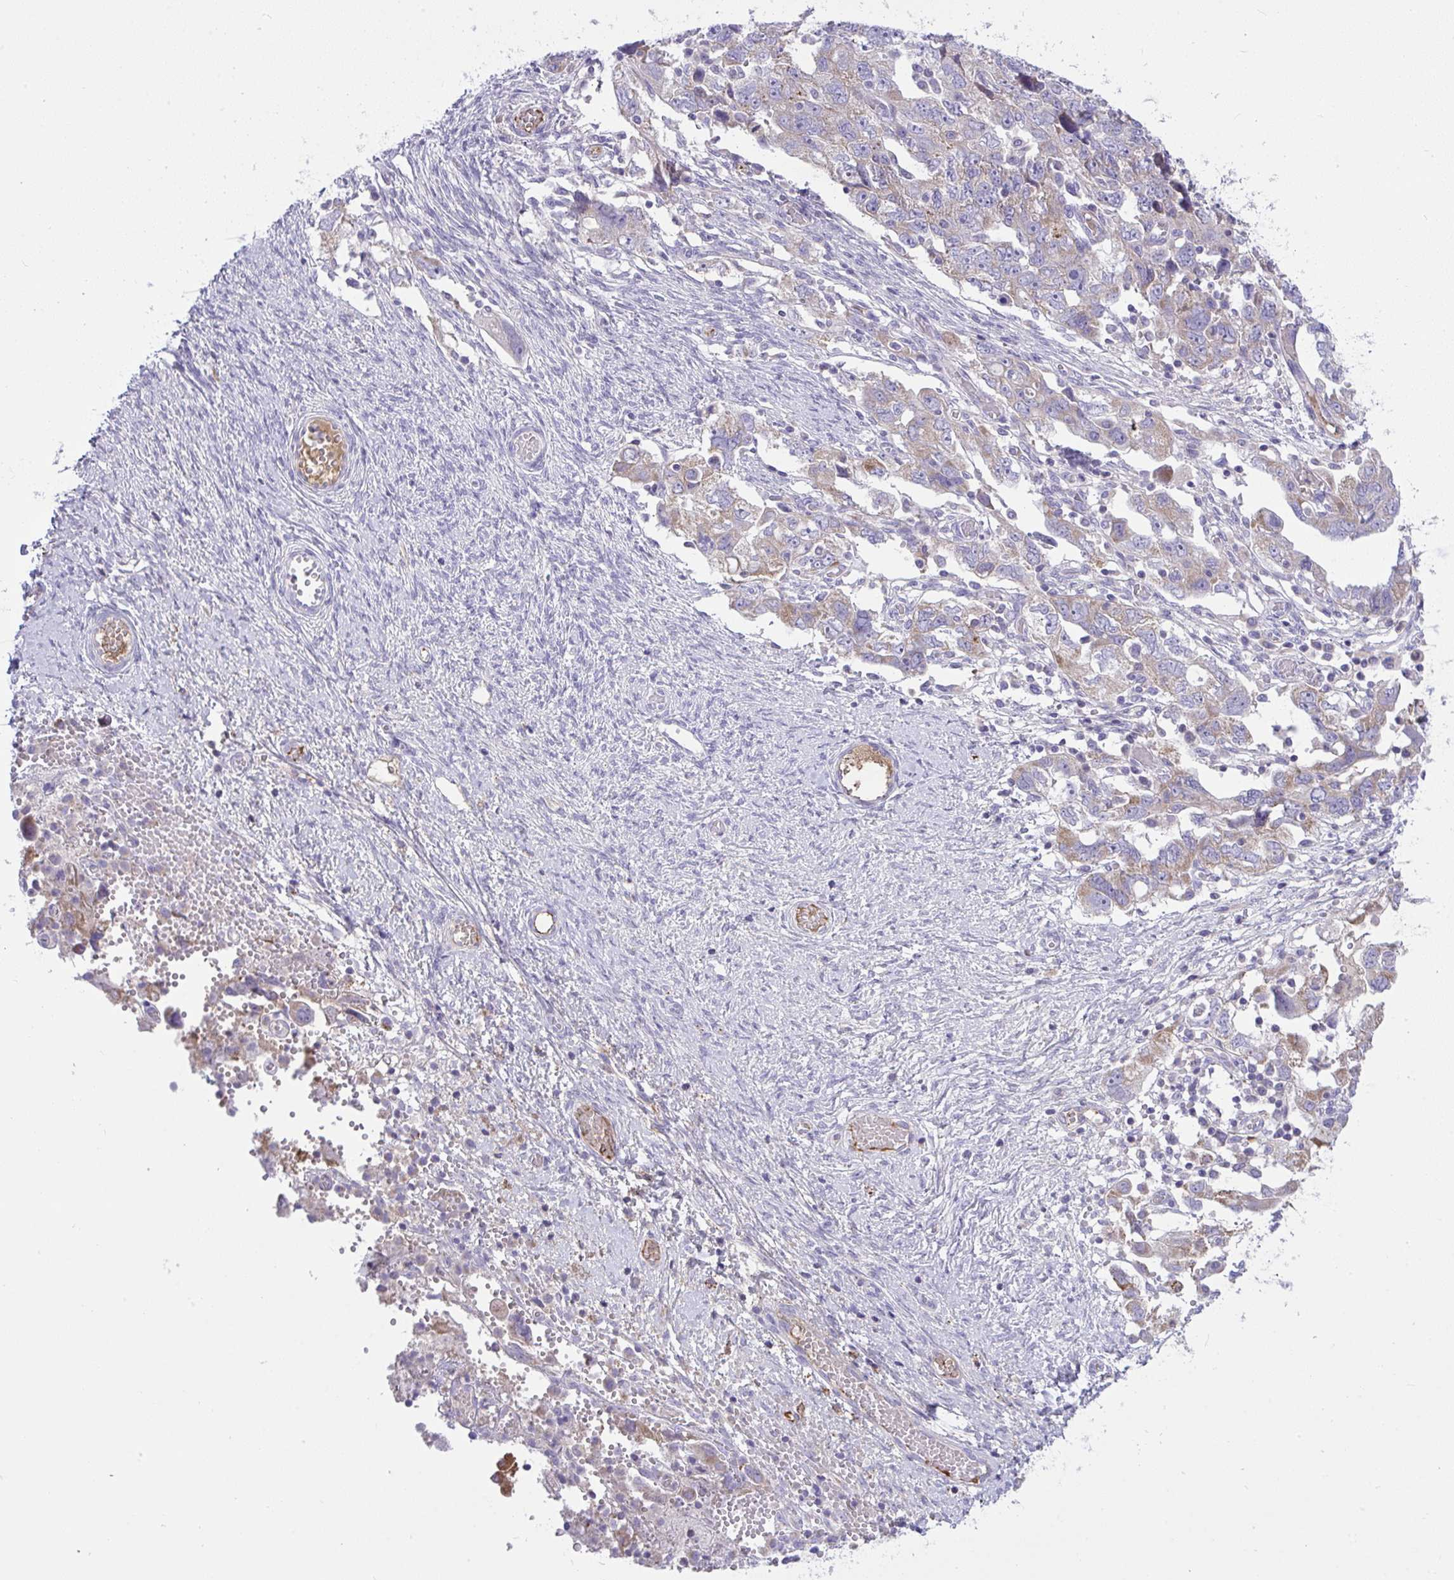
{"staining": {"intensity": "moderate", "quantity": "25%-75%", "location": "cytoplasmic/membranous"}, "tissue": "ovarian cancer", "cell_type": "Tumor cells", "image_type": "cancer", "snomed": [{"axis": "morphology", "description": "Carcinoma, NOS"}, {"axis": "morphology", "description": "Cystadenocarcinoma, serous, NOS"}, {"axis": "topography", "description": "Ovary"}], "caption": "Protein staining displays moderate cytoplasmic/membranous expression in about 25%-75% of tumor cells in ovarian cancer.", "gene": "PLA2G12B", "patient": {"sex": "female", "age": 69}}